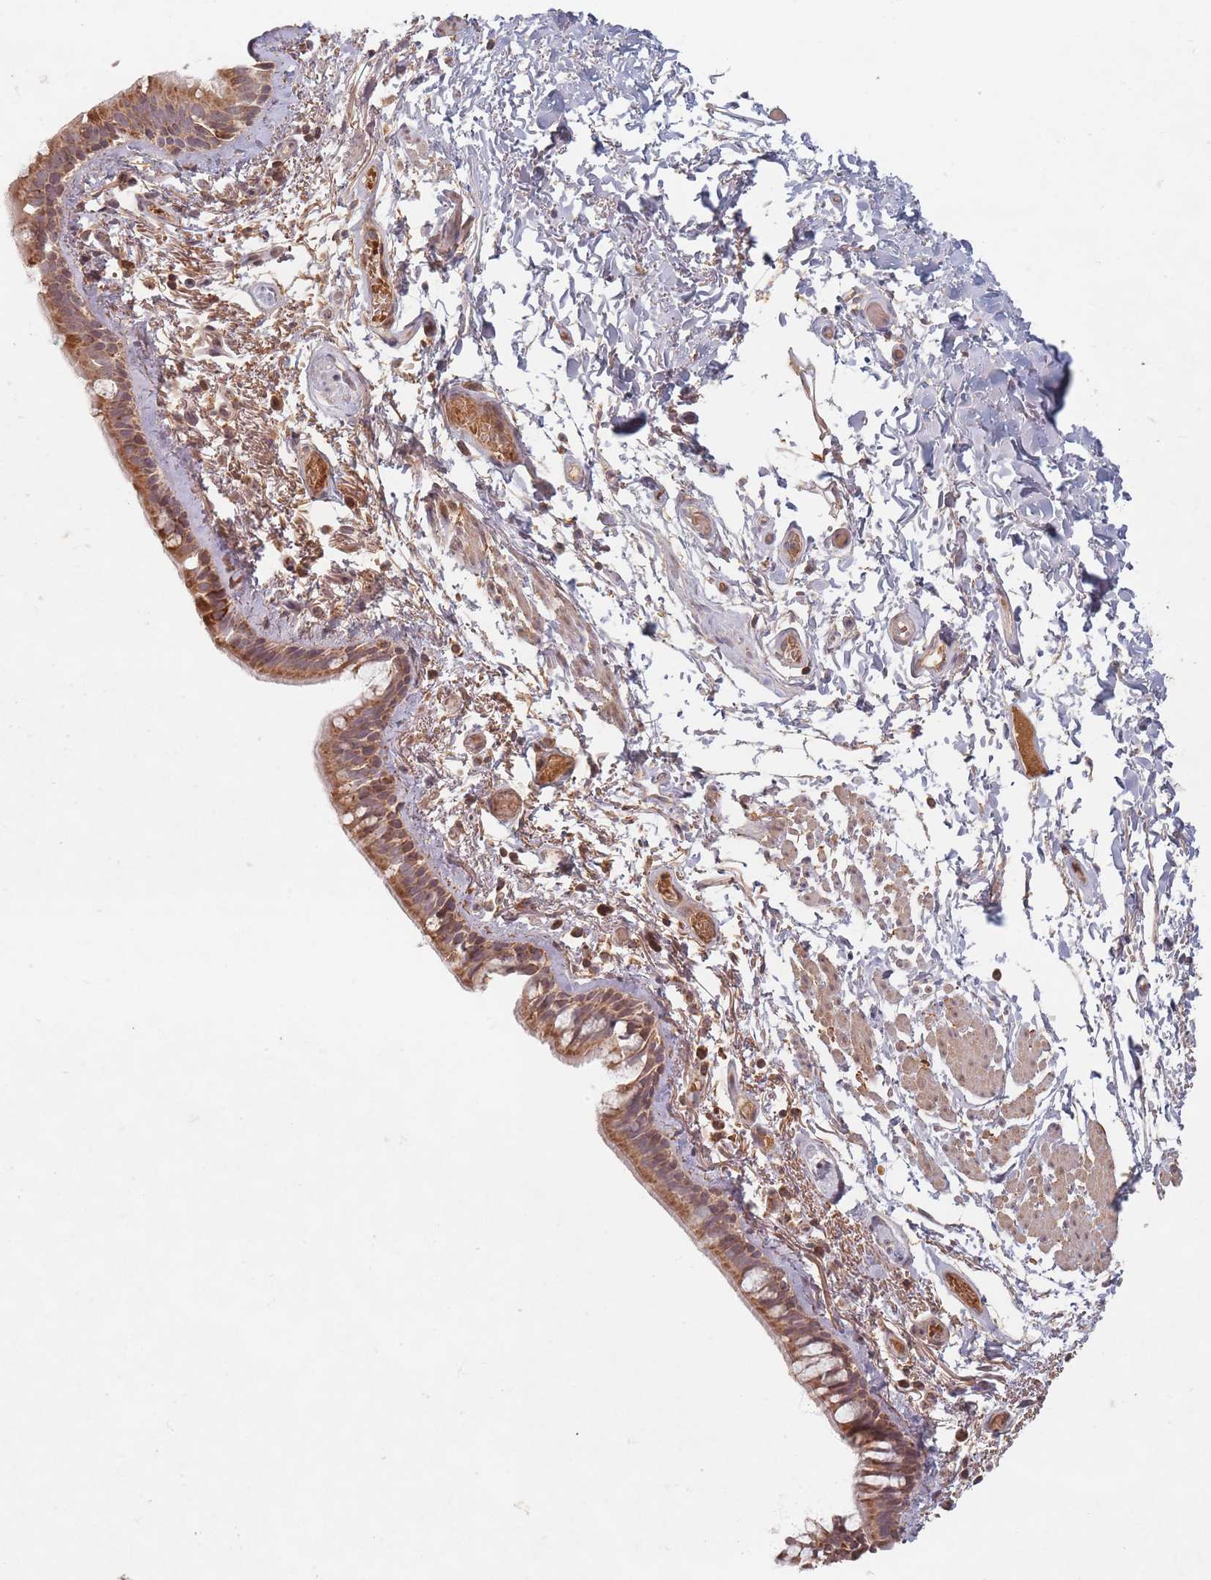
{"staining": {"intensity": "moderate", "quantity": ">75%", "location": "cytoplasmic/membranous"}, "tissue": "bronchus", "cell_type": "Respiratory epithelial cells", "image_type": "normal", "snomed": [{"axis": "morphology", "description": "Normal tissue, NOS"}, {"axis": "topography", "description": "Cartilage tissue"}], "caption": "Protein staining by immunohistochemistry (IHC) exhibits moderate cytoplasmic/membranous expression in approximately >75% of respiratory epithelial cells in normal bronchus. The staining is performed using DAB brown chromogen to label protein expression. The nuclei are counter-stained blue using hematoxylin.", "gene": "OR2M4", "patient": {"sex": "male", "age": 63}}